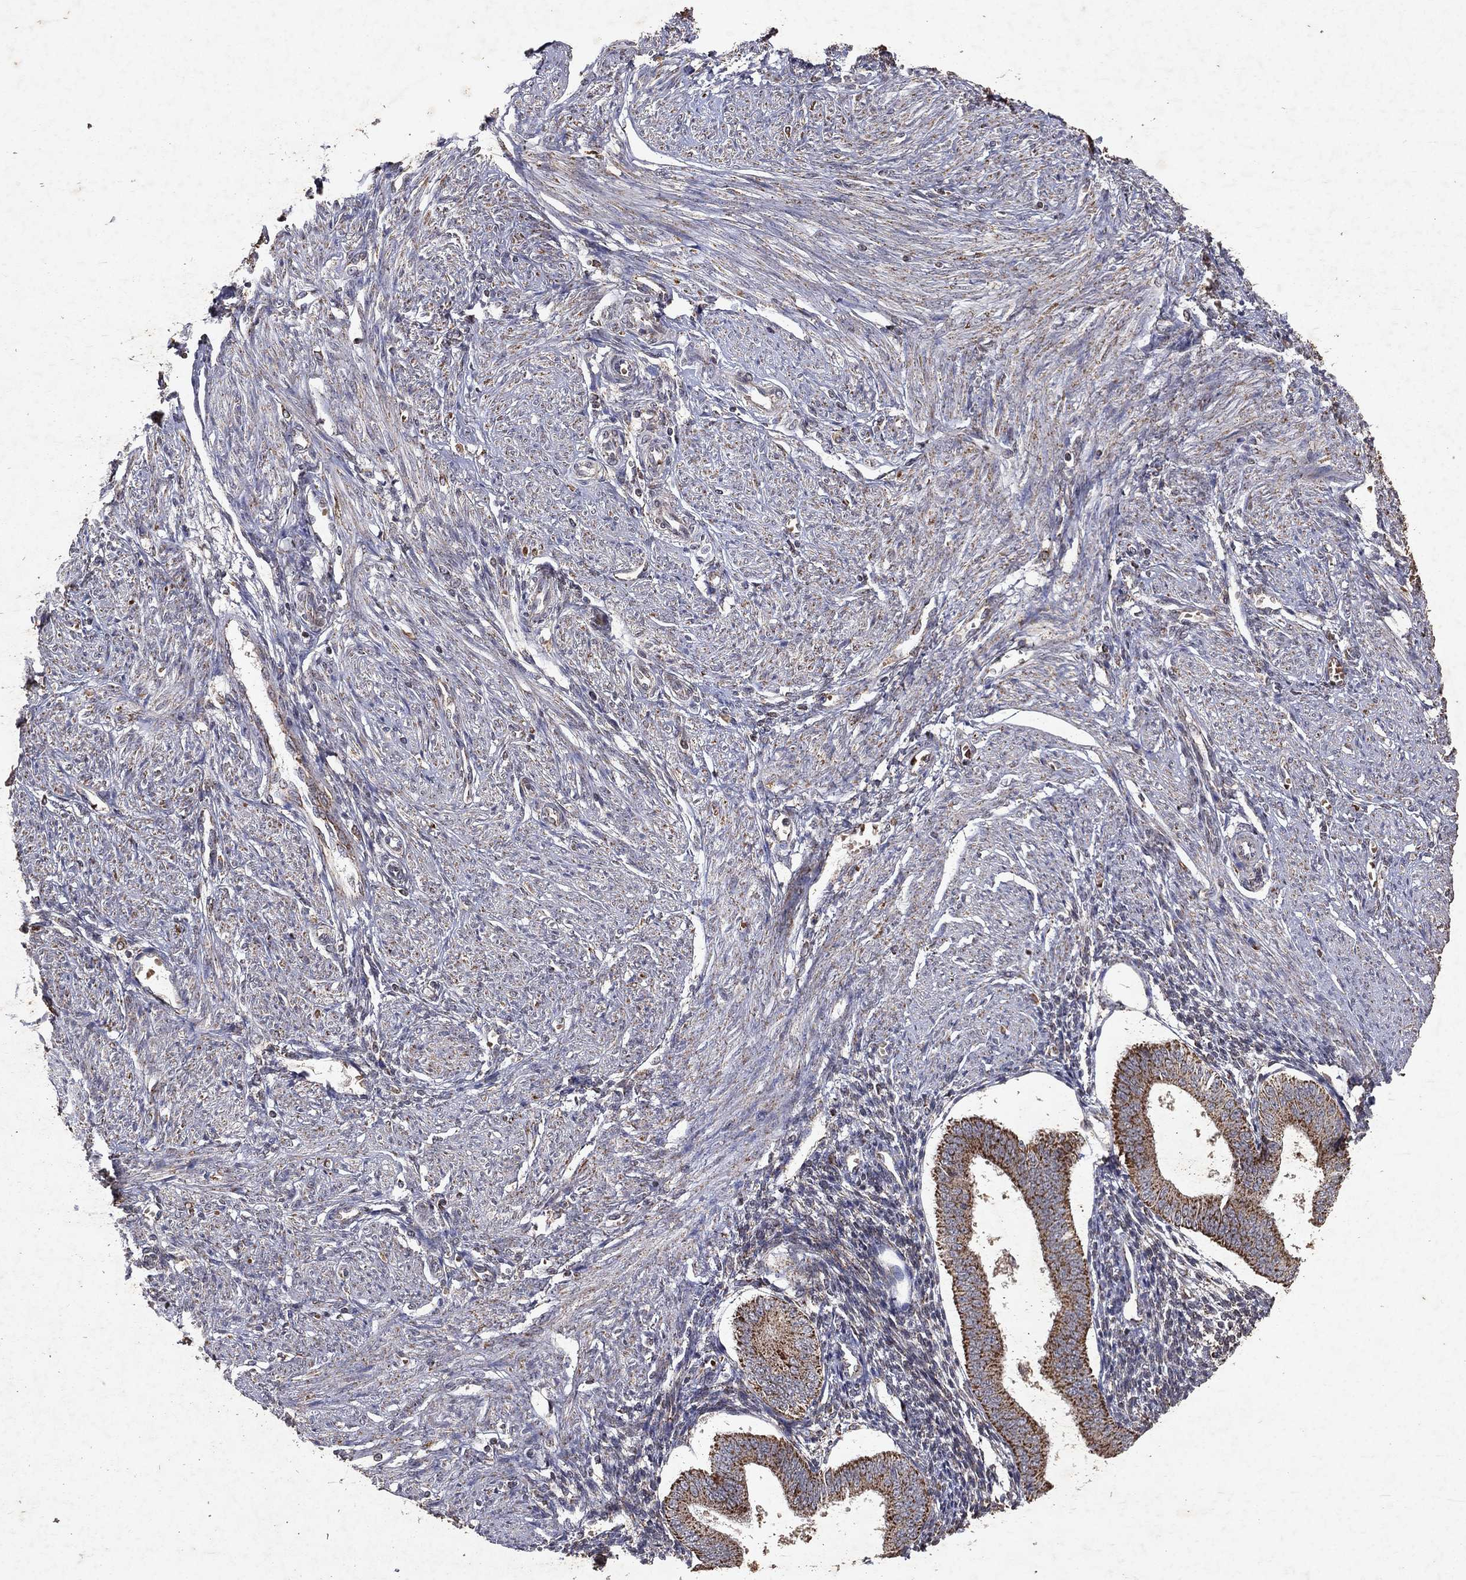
{"staining": {"intensity": "negative", "quantity": "none", "location": "none"}, "tissue": "endometrium", "cell_type": "Cells in endometrial stroma", "image_type": "normal", "snomed": [{"axis": "morphology", "description": "Normal tissue, NOS"}, {"axis": "topography", "description": "Endometrium"}], "caption": "Protein analysis of unremarkable endometrium reveals no significant staining in cells in endometrial stroma. Brightfield microscopy of immunohistochemistry (IHC) stained with DAB (brown) and hematoxylin (blue), captured at high magnification.", "gene": "PYROXD2", "patient": {"sex": "female", "age": 39}}